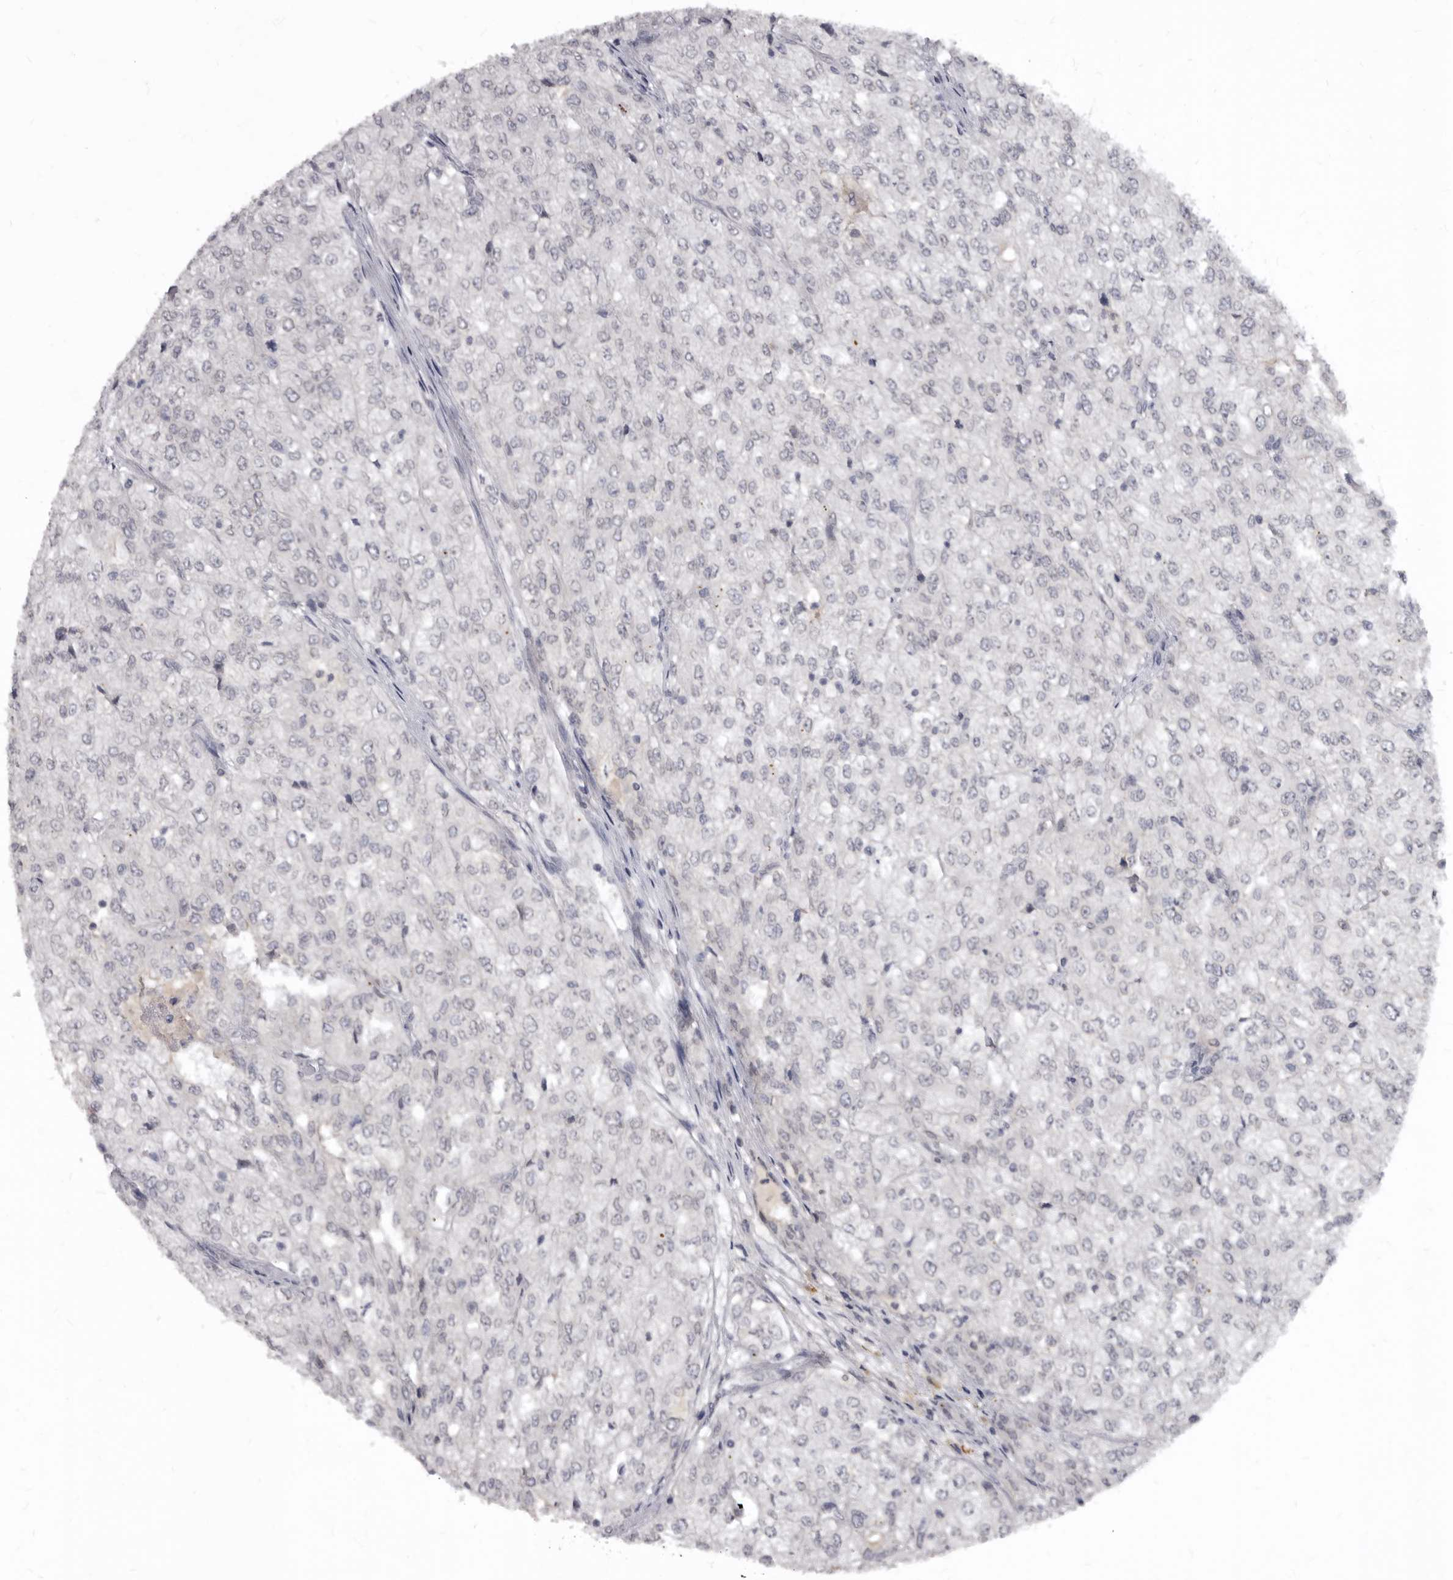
{"staining": {"intensity": "negative", "quantity": "none", "location": "none"}, "tissue": "renal cancer", "cell_type": "Tumor cells", "image_type": "cancer", "snomed": [{"axis": "morphology", "description": "Adenocarcinoma, NOS"}, {"axis": "topography", "description": "Kidney"}], "caption": "Photomicrograph shows no significant protein staining in tumor cells of renal cancer (adenocarcinoma).", "gene": "SULT1E1", "patient": {"sex": "female", "age": 54}}